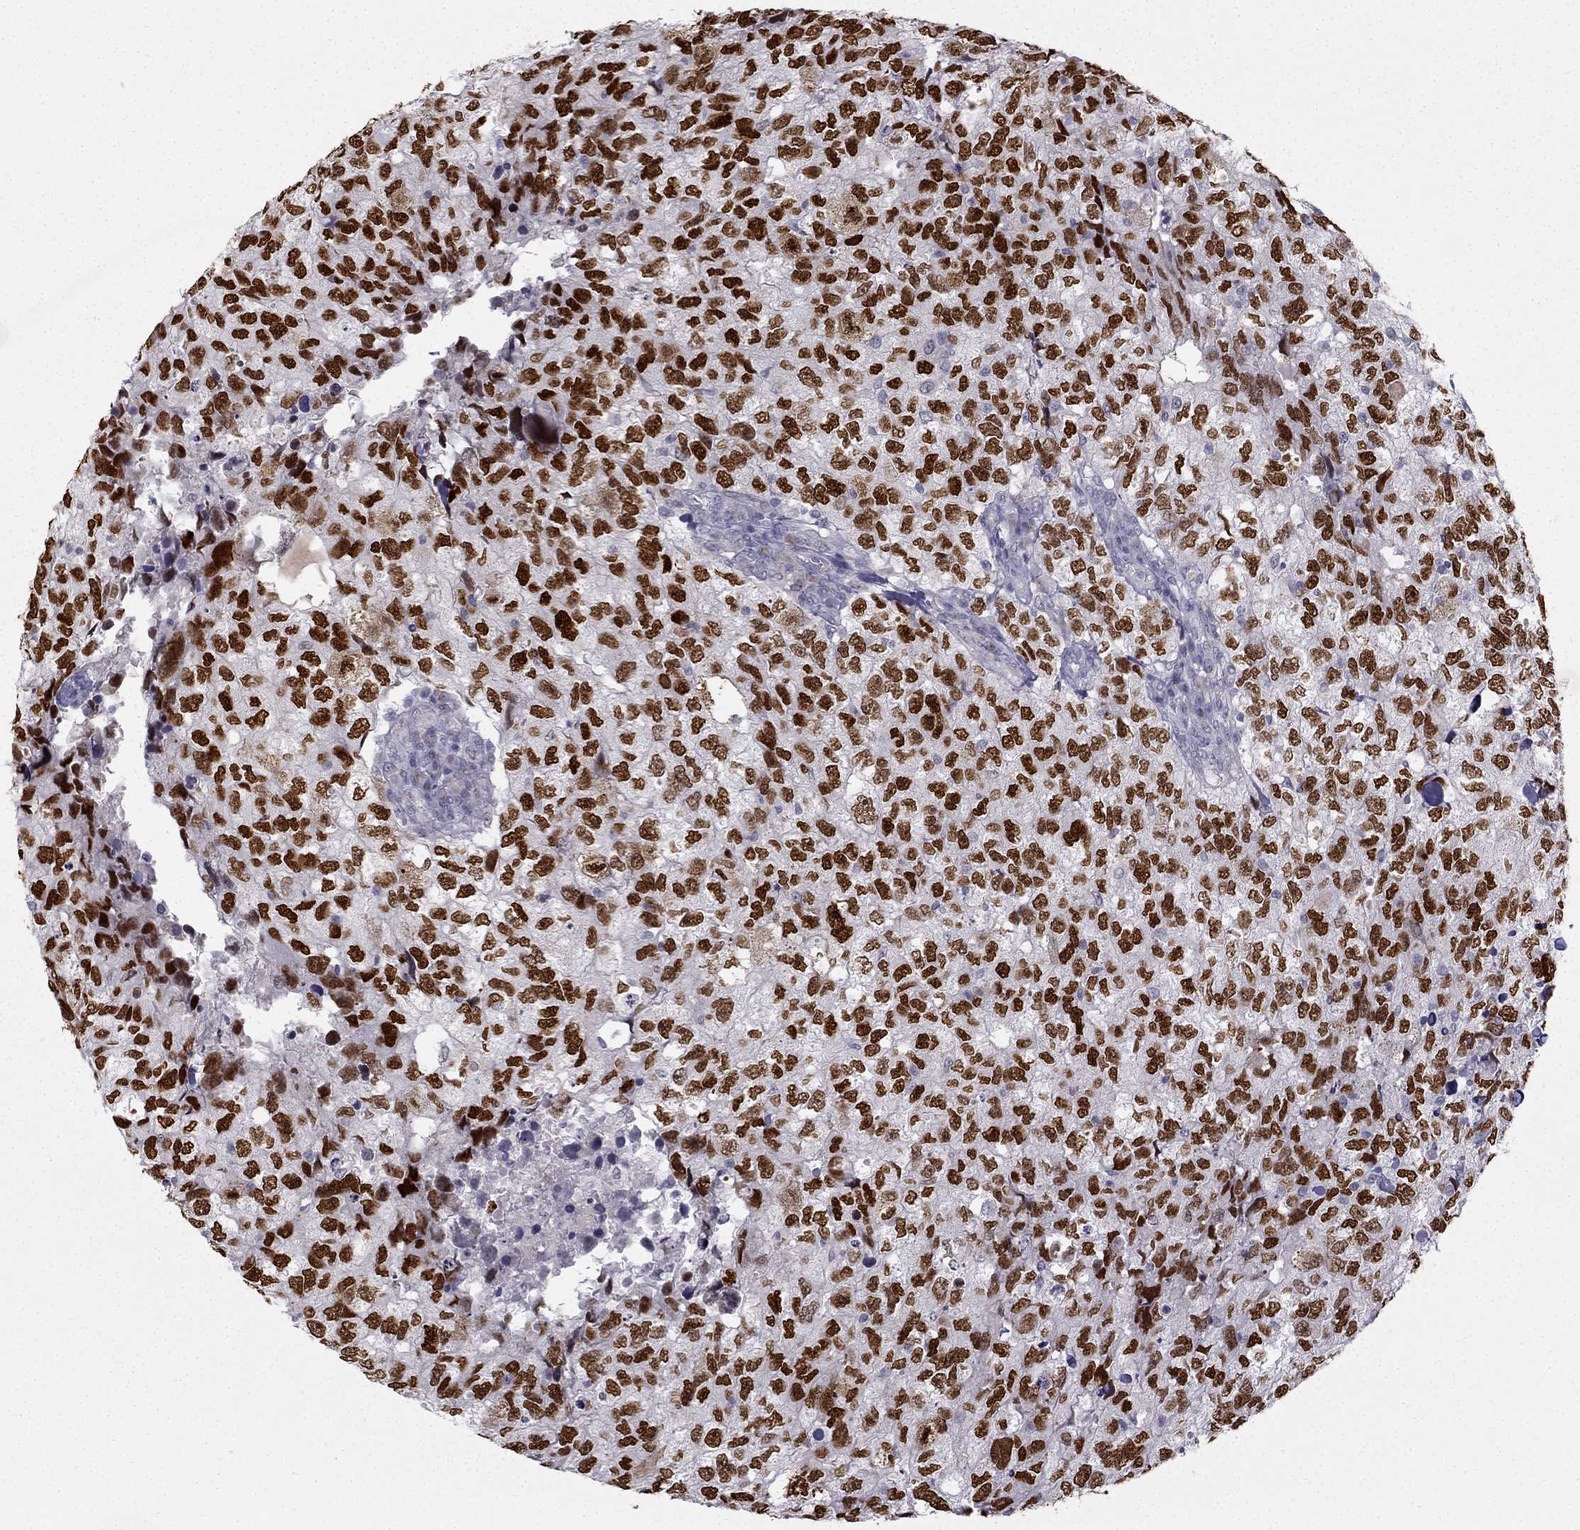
{"staining": {"intensity": "strong", "quantity": ">75%", "location": "nuclear"}, "tissue": "breast cancer", "cell_type": "Tumor cells", "image_type": "cancer", "snomed": [{"axis": "morphology", "description": "Duct carcinoma"}, {"axis": "topography", "description": "Breast"}], "caption": "Breast invasive ductal carcinoma was stained to show a protein in brown. There is high levels of strong nuclear expression in approximately >75% of tumor cells. The staining was performed using DAB, with brown indicating positive protein expression. Nuclei are stained blue with hematoxylin.", "gene": "TRPS1", "patient": {"sex": "female", "age": 30}}